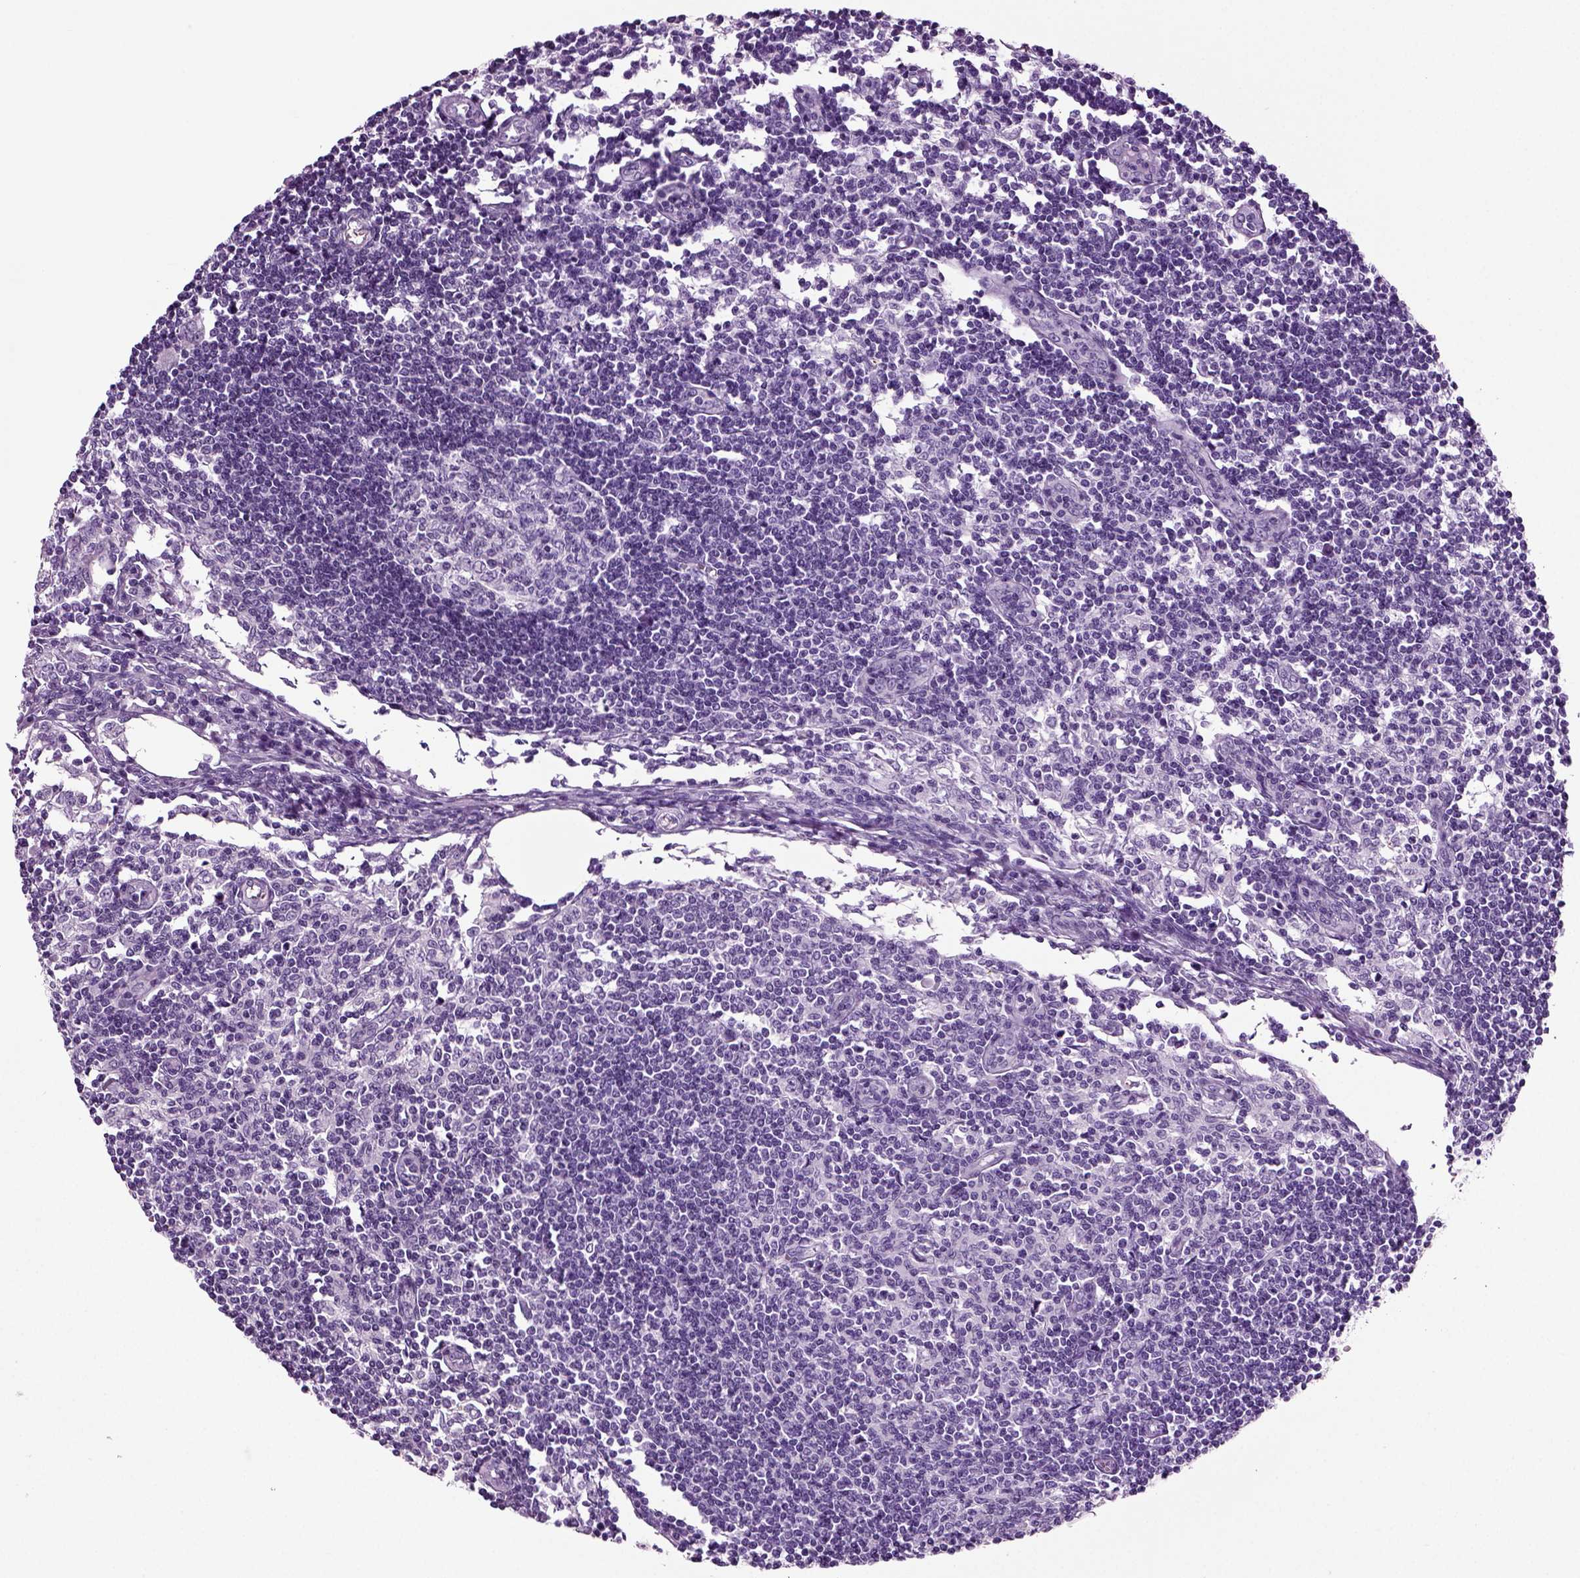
{"staining": {"intensity": "negative", "quantity": "none", "location": "none"}, "tissue": "lymph node", "cell_type": "Germinal center cells", "image_type": "normal", "snomed": [{"axis": "morphology", "description": "Normal tissue, NOS"}, {"axis": "topography", "description": "Lymph node"}], "caption": "Image shows no significant protein staining in germinal center cells of benign lymph node.", "gene": "CD109", "patient": {"sex": "male", "age": 59}}